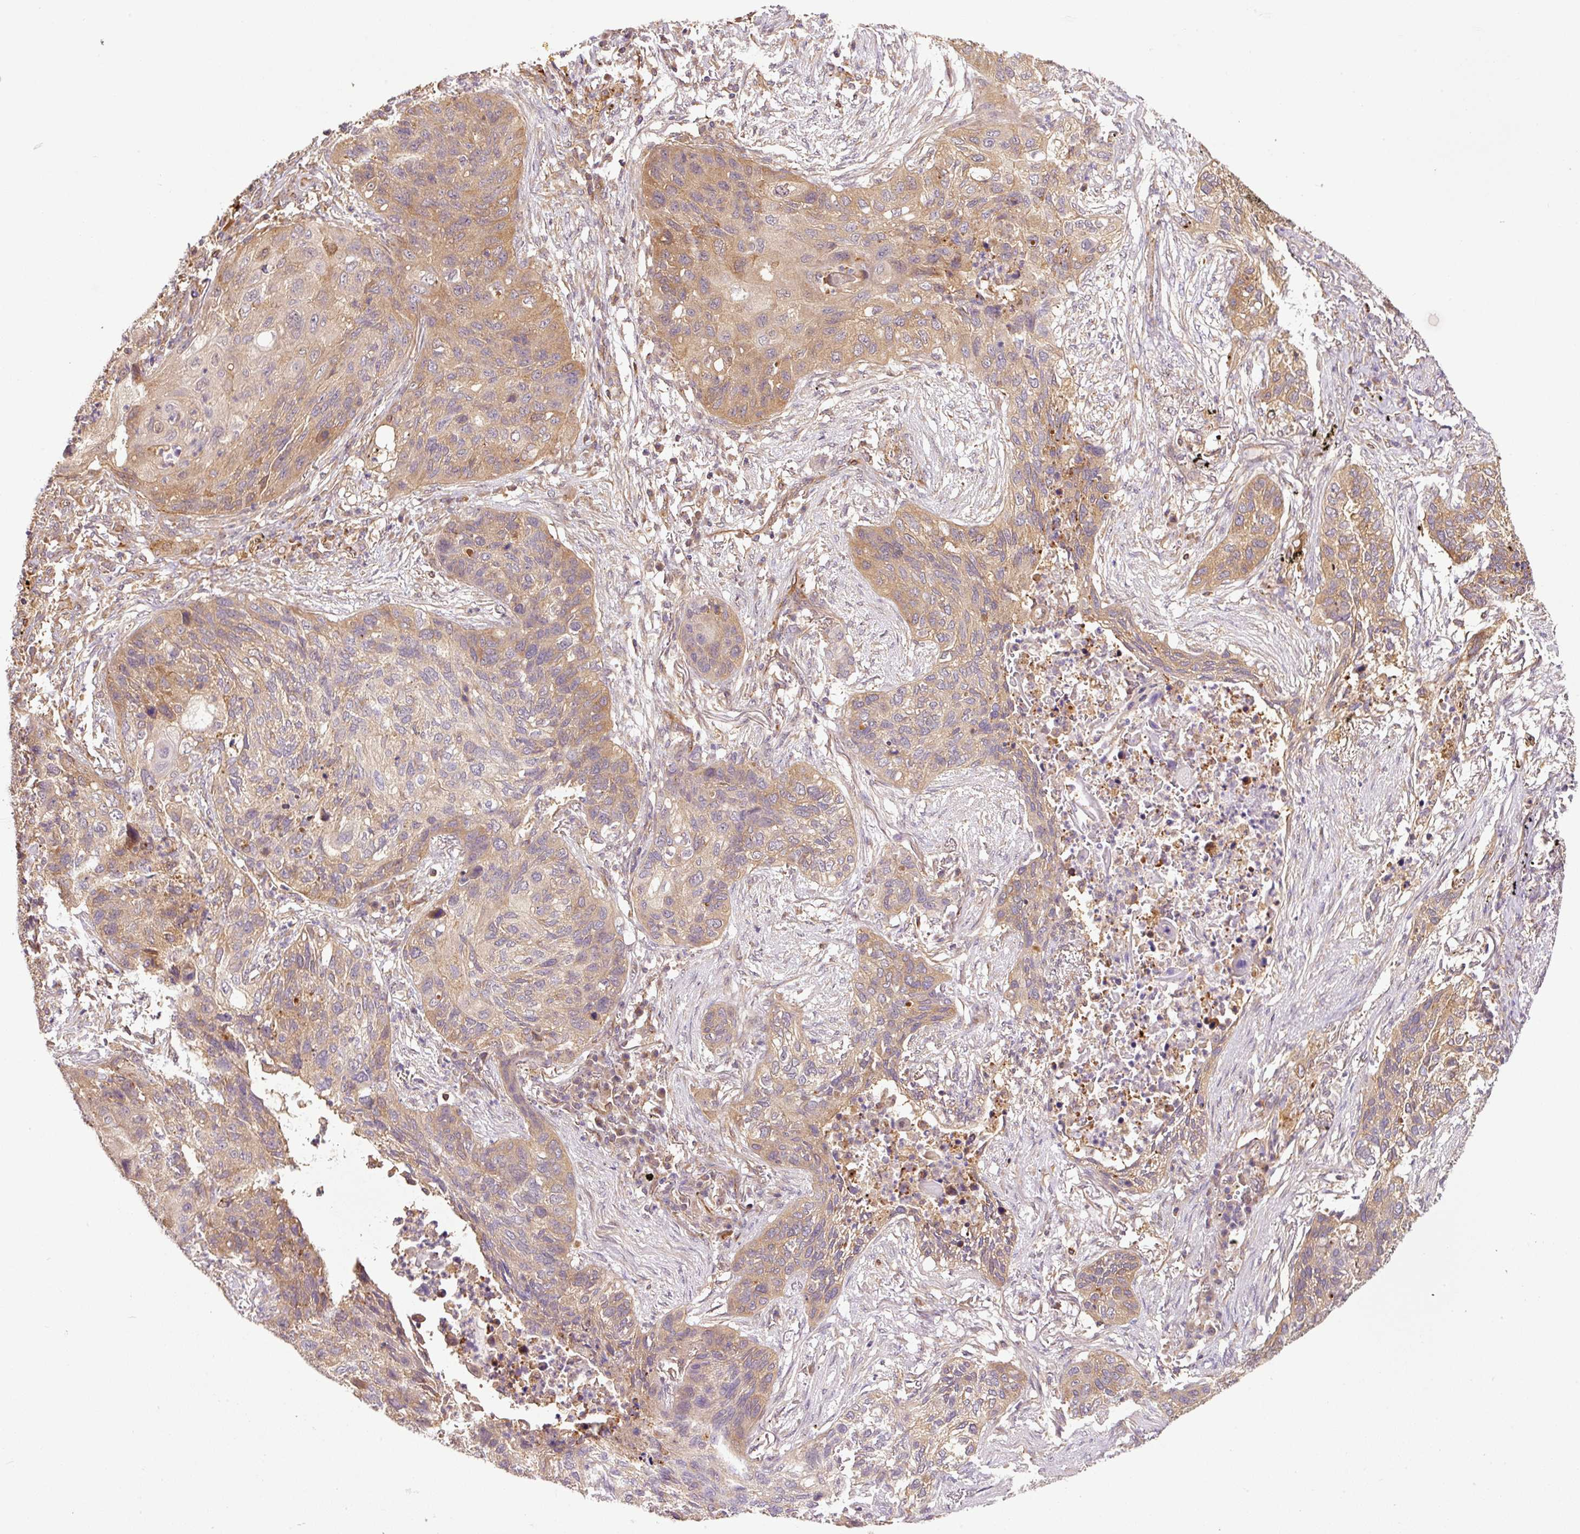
{"staining": {"intensity": "moderate", "quantity": "25%-75%", "location": "cytoplasmic/membranous"}, "tissue": "lung cancer", "cell_type": "Tumor cells", "image_type": "cancer", "snomed": [{"axis": "morphology", "description": "Squamous cell carcinoma, NOS"}, {"axis": "topography", "description": "Lung"}], "caption": "This is a histology image of IHC staining of lung cancer (squamous cell carcinoma), which shows moderate staining in the cytoplasmic/membranous of tumor cells.", "gene": "PCK2", "patient": {"sex": "female", "age": 63}}